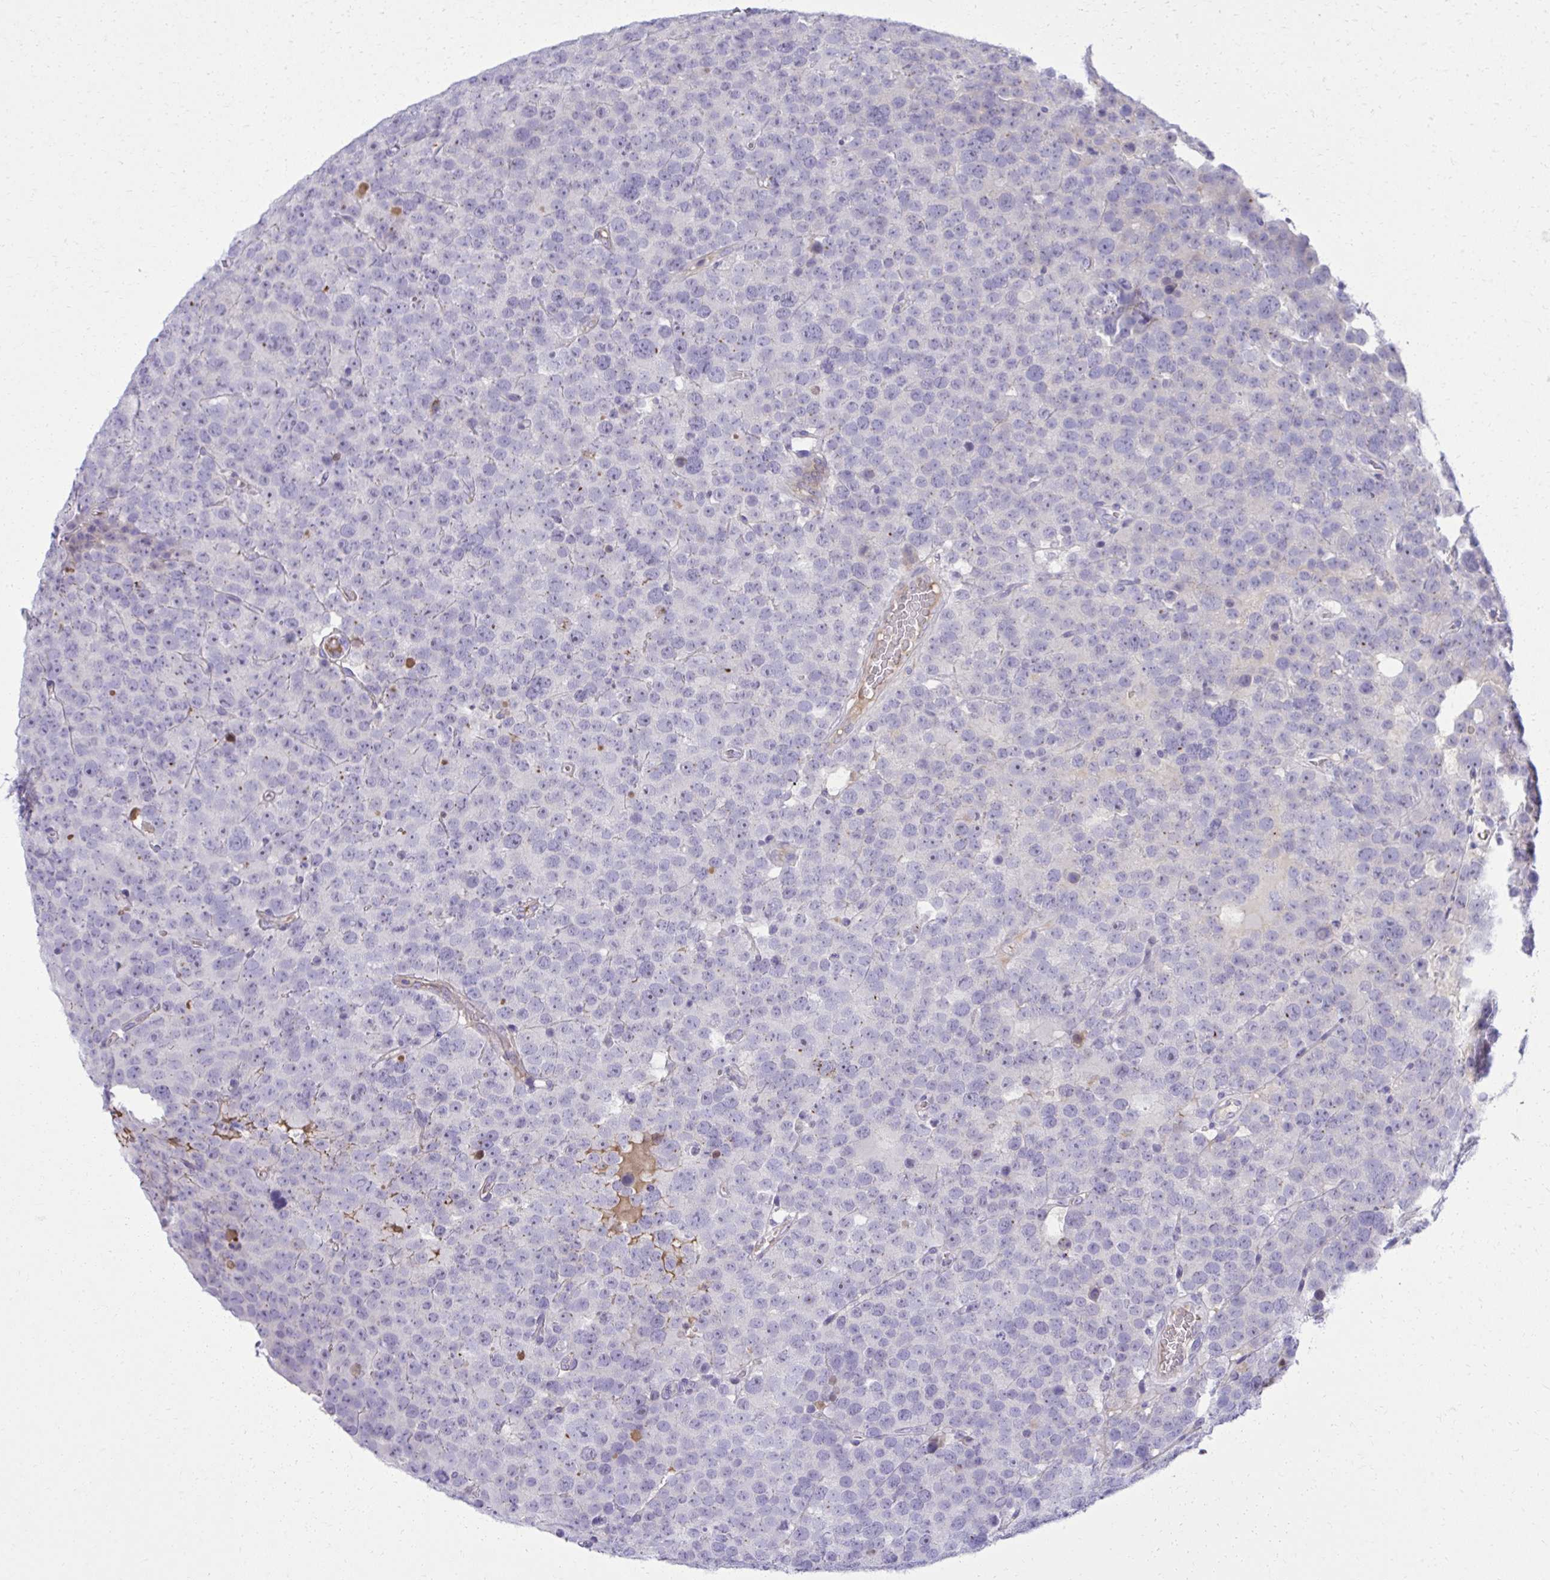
{"staining": {"intensity": "negative", "quantity": "none", "location": "none"}, "tissue": "testis cancer", "cell_type": "Tumor cells", "image_type": "cancer", "snomed": [{"axis": "morphology", "description": "Seminoma, NOS"}, {"axis": "topography", "description": "Testis"}], "caption": "A histopathology image of testis cancer stained for a protein reveals no brown staining in tumor cells.", "gene": "PITPNM3", "patient": {"sex": "male", "age": 71}}